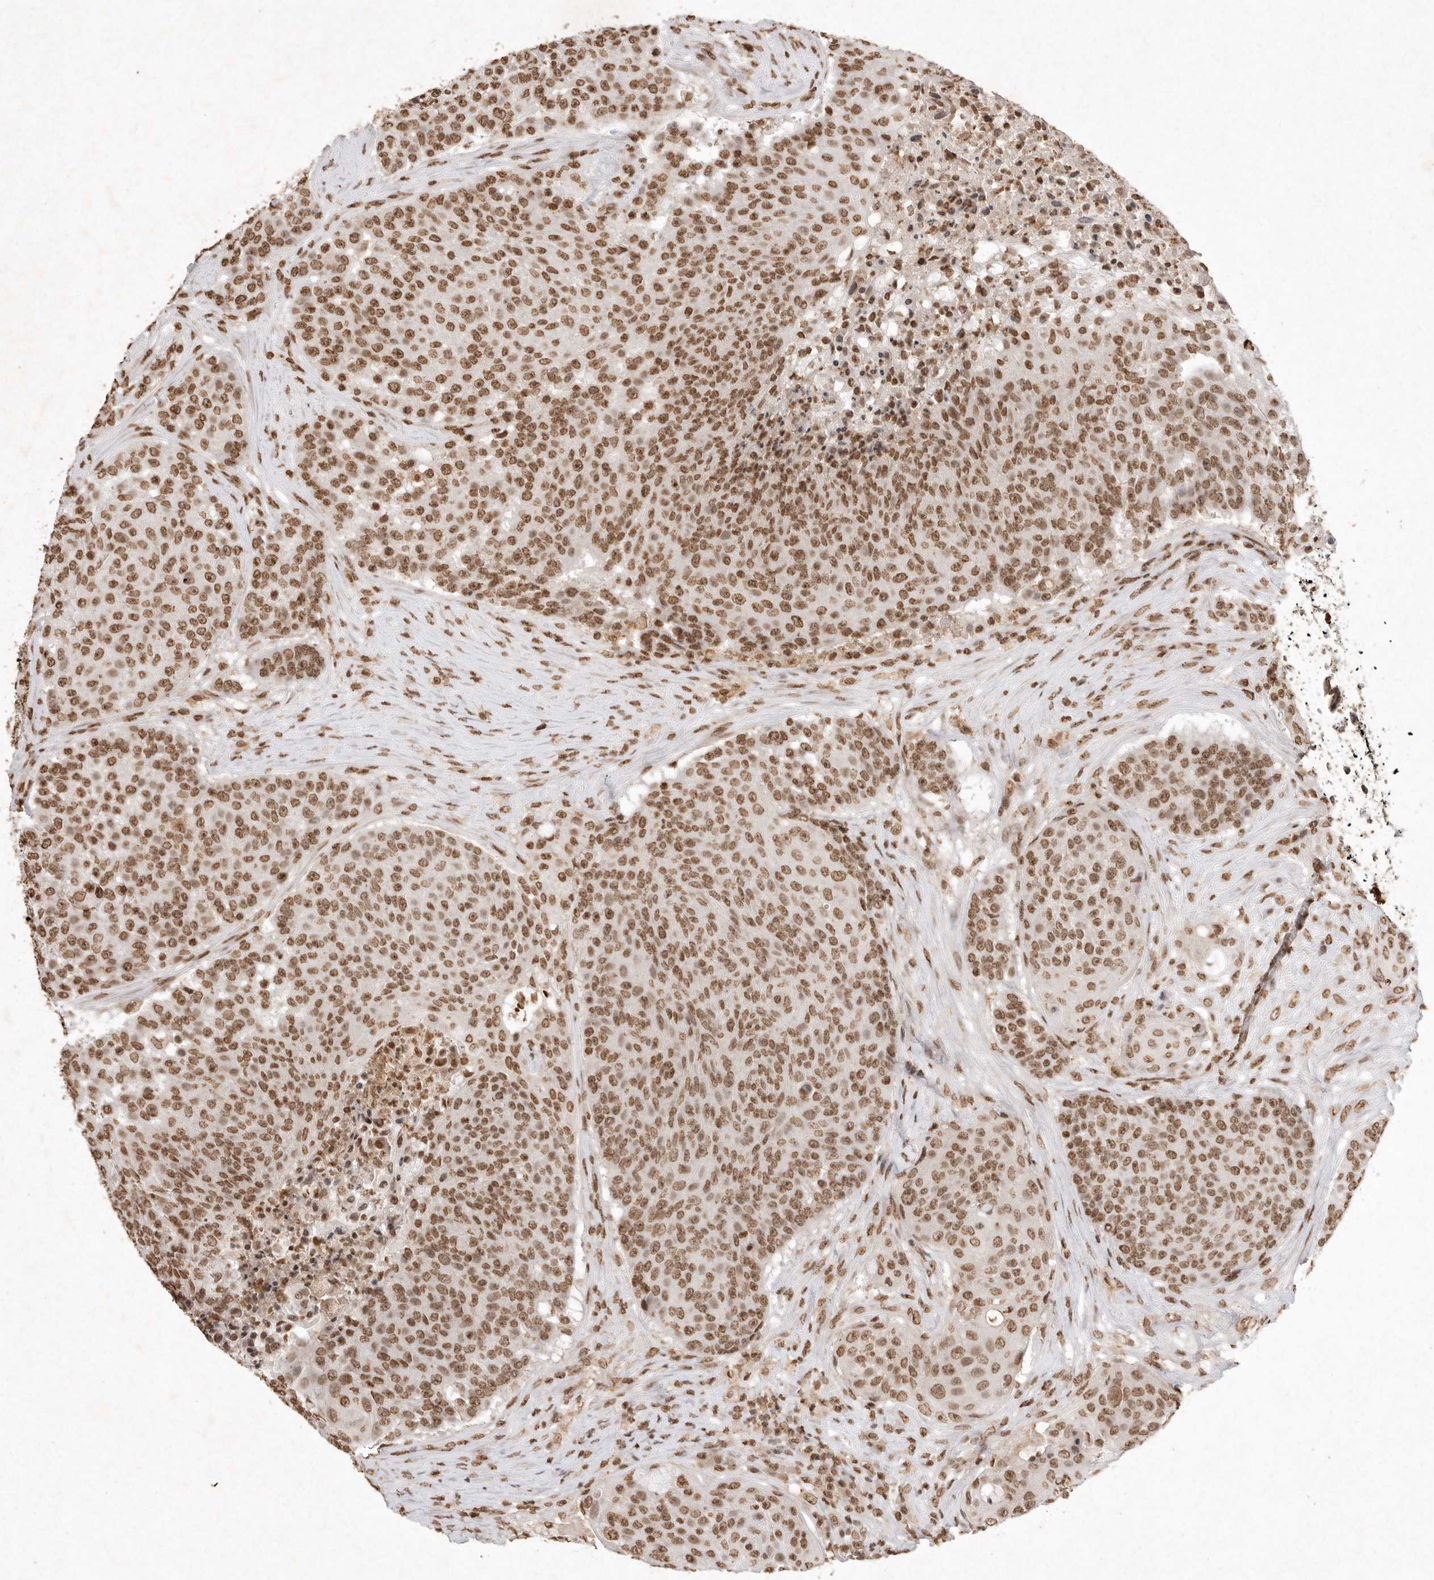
{"staining": {"intensity": "moderate", "quantity": ">75%", "location": "nuclear"}, "tissue": "urothelial cancer", "cell_type": "Tumor cells", "image_type": "cancer", "snomed": [{"axis": "morphology", "description": "Urothelial carcinoma, High grade"}, {"axis": "topography", "description": "Urinary bladder"}], "caption": "Human urothelial cancer stained with a protein marker reveals moderate staining in tumor cells.", "gene": "NKX3-2", "patient": {"sex": "female", "age": 63}}